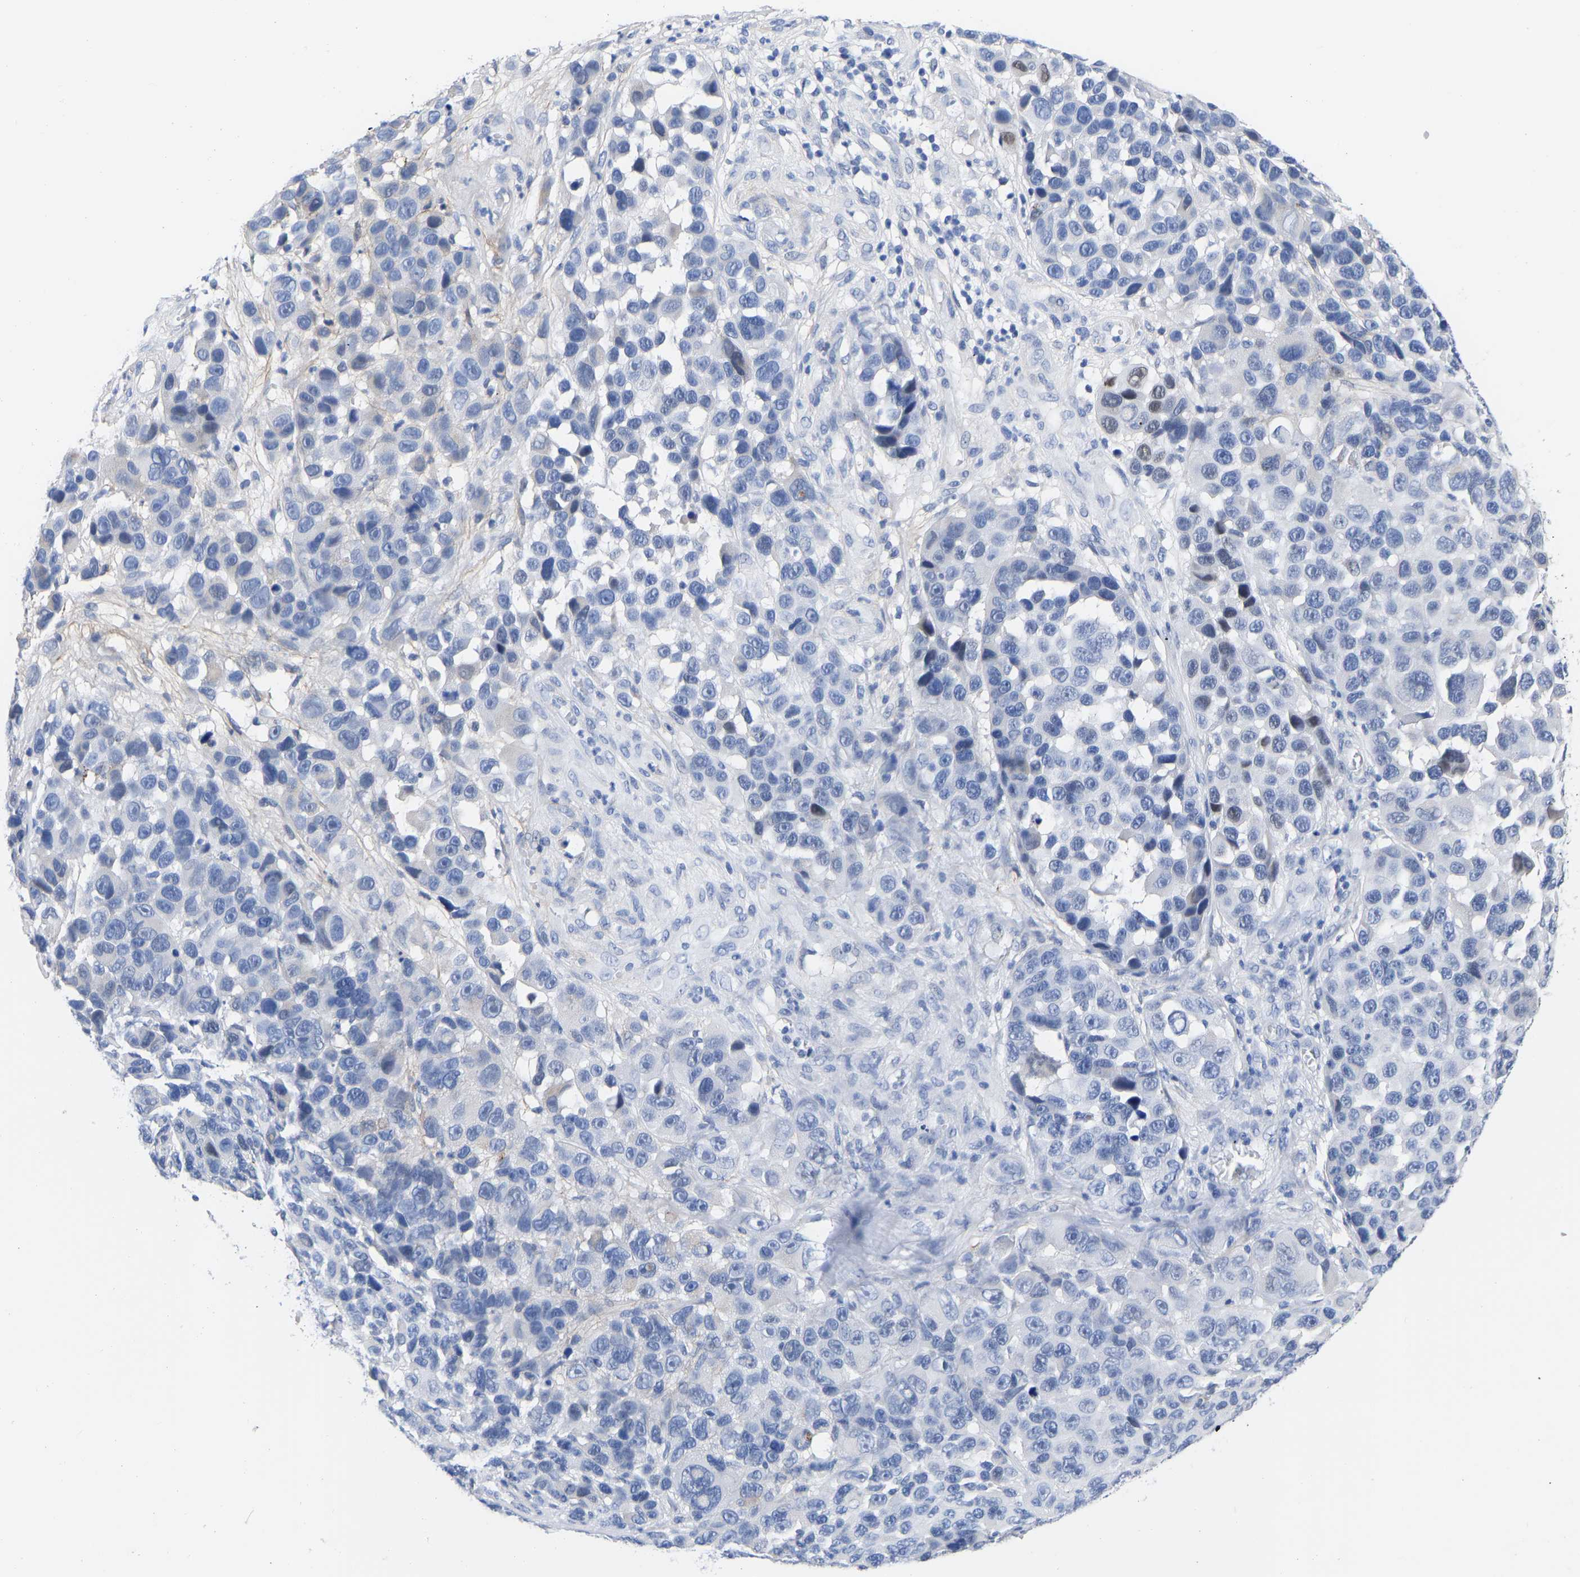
{"staining": {"intensity": "negative", "quantity": "none", "location": "none"}, "tissue": "melanoma", "cell_type": "Tumor cells", "image_type": "cancer", "snomed": [{"axis": "morphology", "description": "Malignant melanoma, NOS"}, {"axis": "topography", "description": "Skin"}], "caption": "Tumor cells show no significant positivity in malignant melanoma.", "gene": "GPA33", "patient": {"sex": "male", "age": 53}}